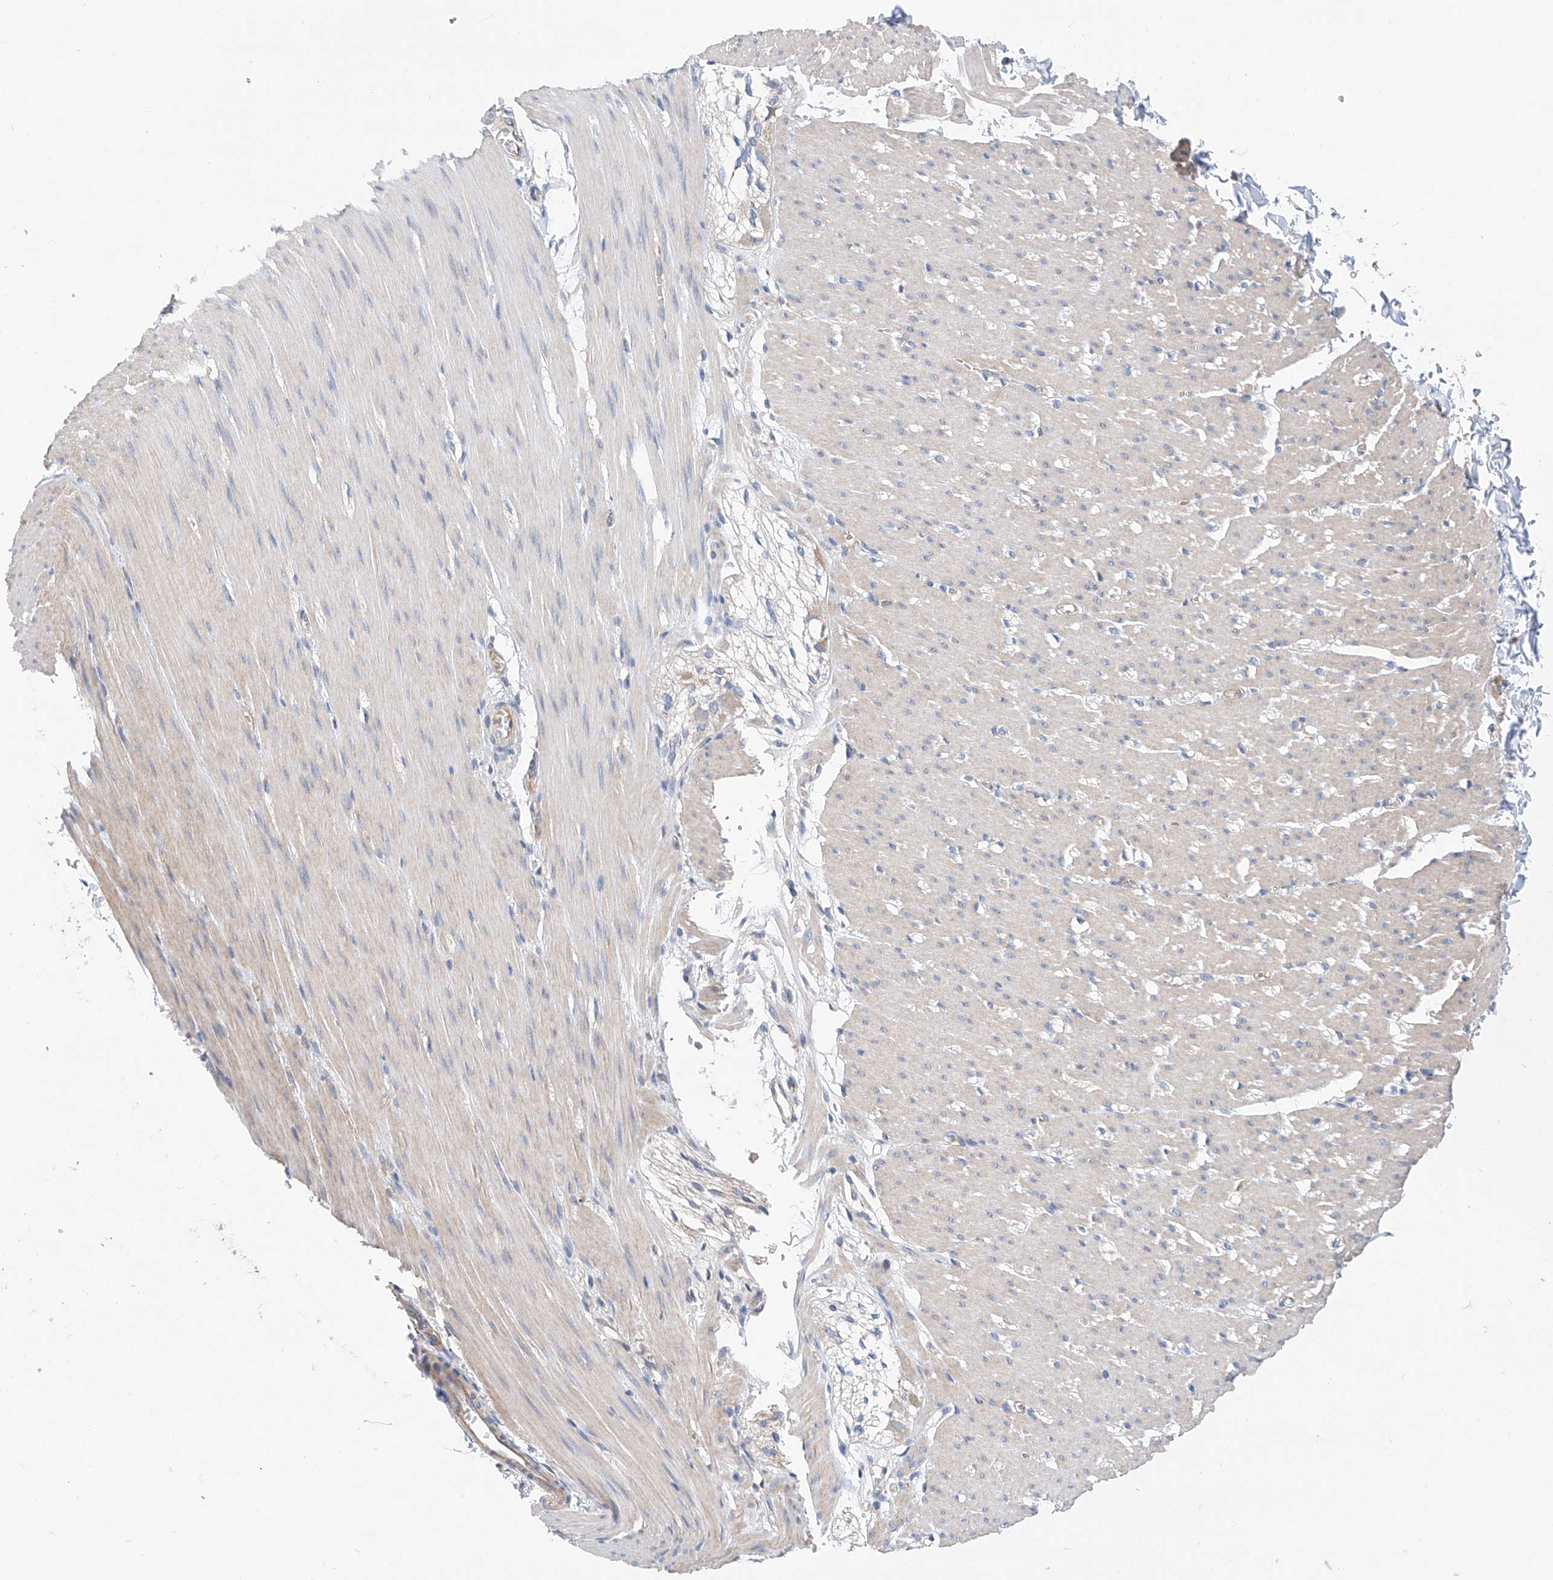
{"staining": {"intensity": "negative", "quantity": "none", "location": "none"}, "tissue": "smooth muscle", "cell_type": "Smooth muscle cells", "image_type": "normal", "snomed": [{"axis": "morphology", "description": "Normal tissue, NOS"}, {"axis": "morphology", "description": "Adenocarcinoma, NOS"}, {"axis": "topography", "description": "Colon"}, {"axis": "topography", "description": "Peripheral nerve tissue"}], "caption": "High magnification brightfield microscopy of normal smooth muscle stained with DAB (3,3'-diaminobenzidine) (brown) and counterstained with hematoxylin (blue): smooth muscle cells show no significant staining. (Stains: DAB (3,3'-diaminobenzidine) immunohistochemistry with hematoxylin counter stain, Microscopy: brightfield microscopy at high magnification).", "gene": "SLC22A7", "patient": {"sex": "male", "age": 14}}